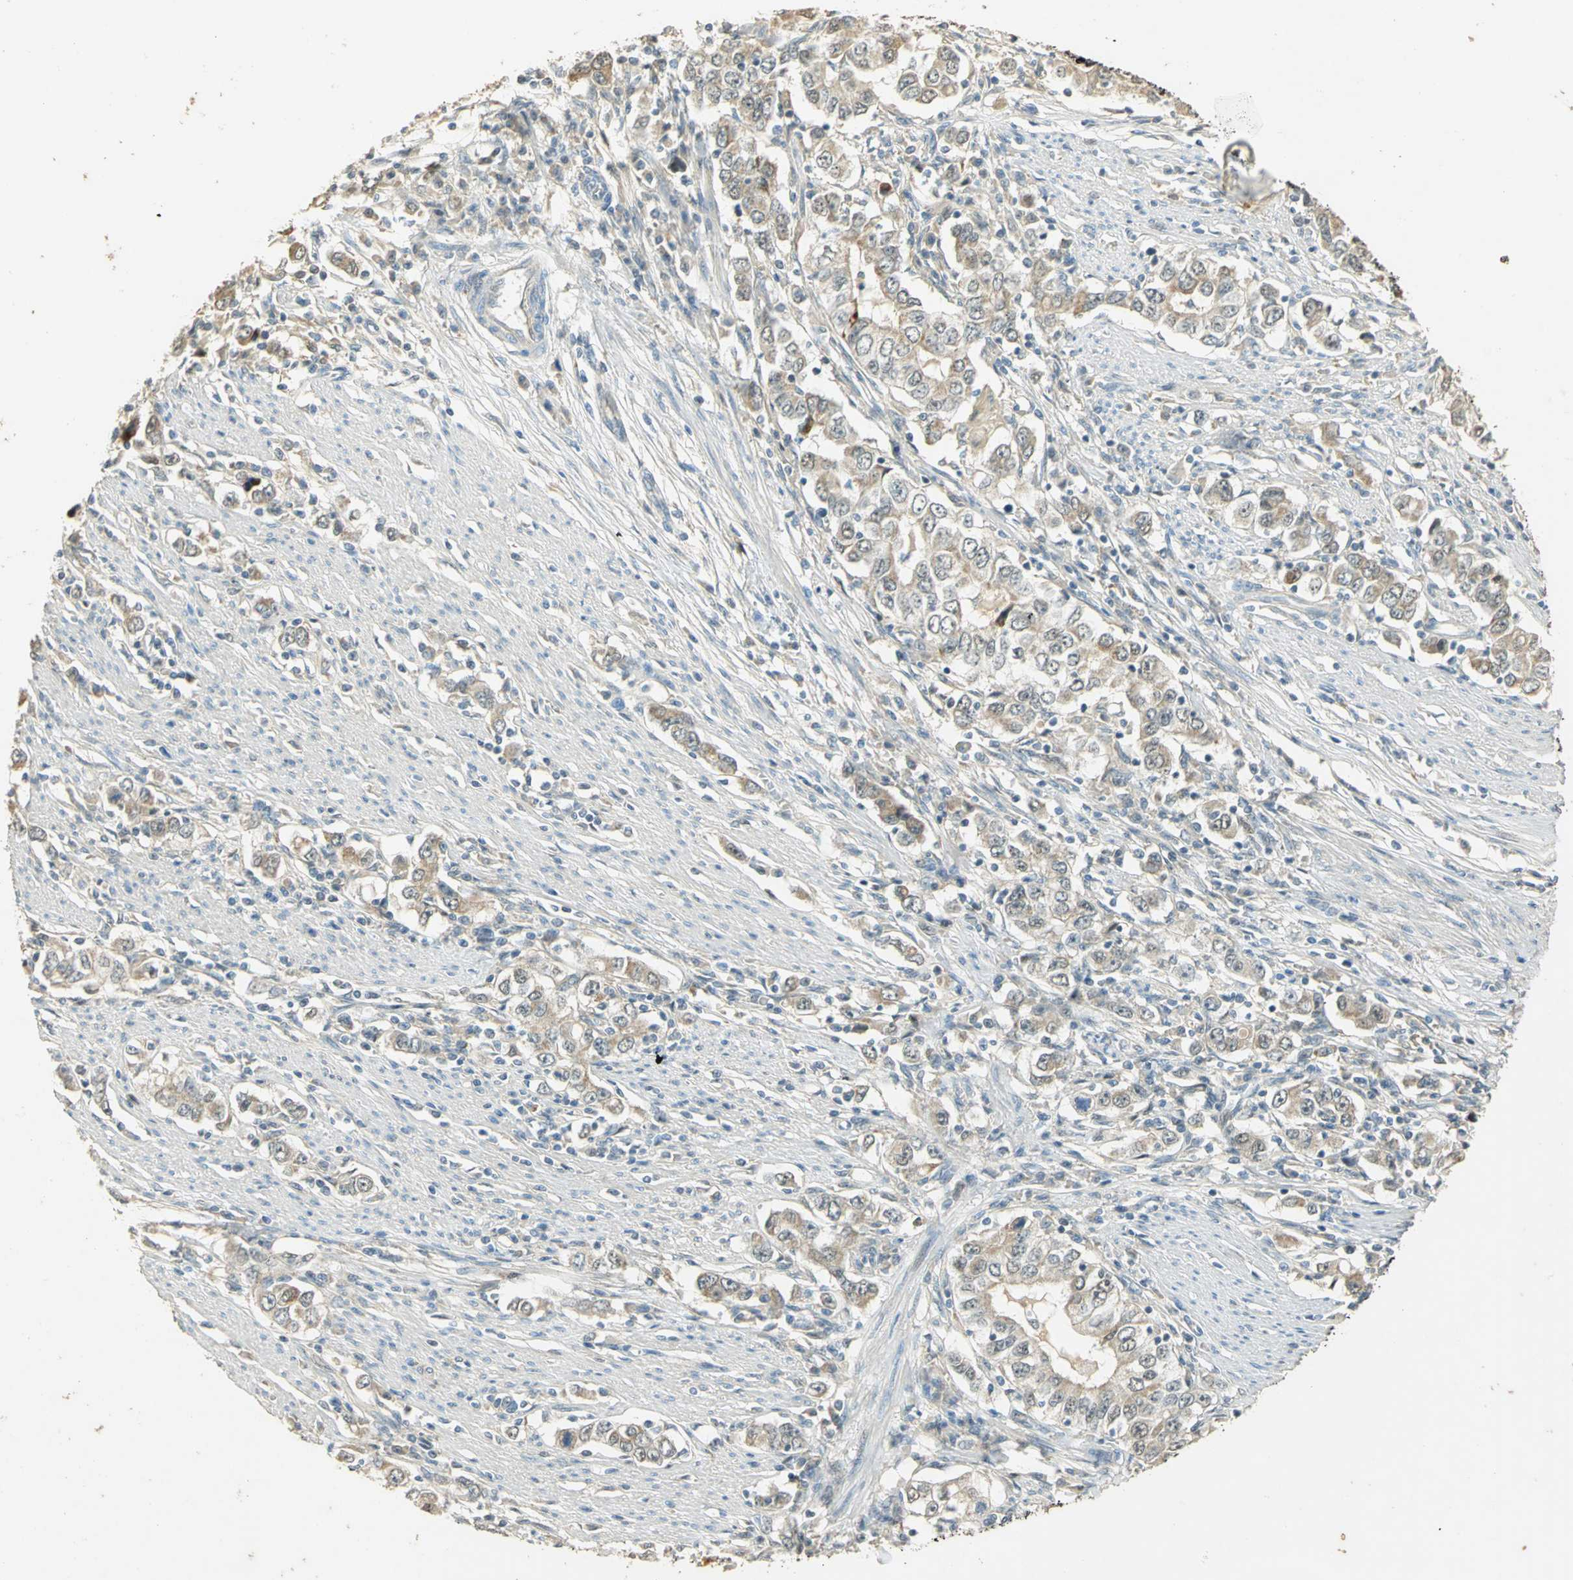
{"staining": {"intensity": "weak", "quantity": ">75%", "location": "cytoplasmic/membranous"}, "tissue": "stomach cancer", "cell_type": "Tumor cells", "image_type": "cancer", "snomed": [{"axis": "morphology", "description": "Adenocarcinoma, NOS"}, {"axis": "topography", "description": "Stomach, lower"}], "caption": "Immunohistochemical staining of human stomach cancer (adenocarcinoma) shows weak cytoplasmic/membranous protein staining in approximately >75% of tumor cells. Immunohistochemistry (ihc) stains the protein in brown and the nuclei are stained blue.", "gene": "HDHD5", "patient": {"sex": "female", "age": 72}}